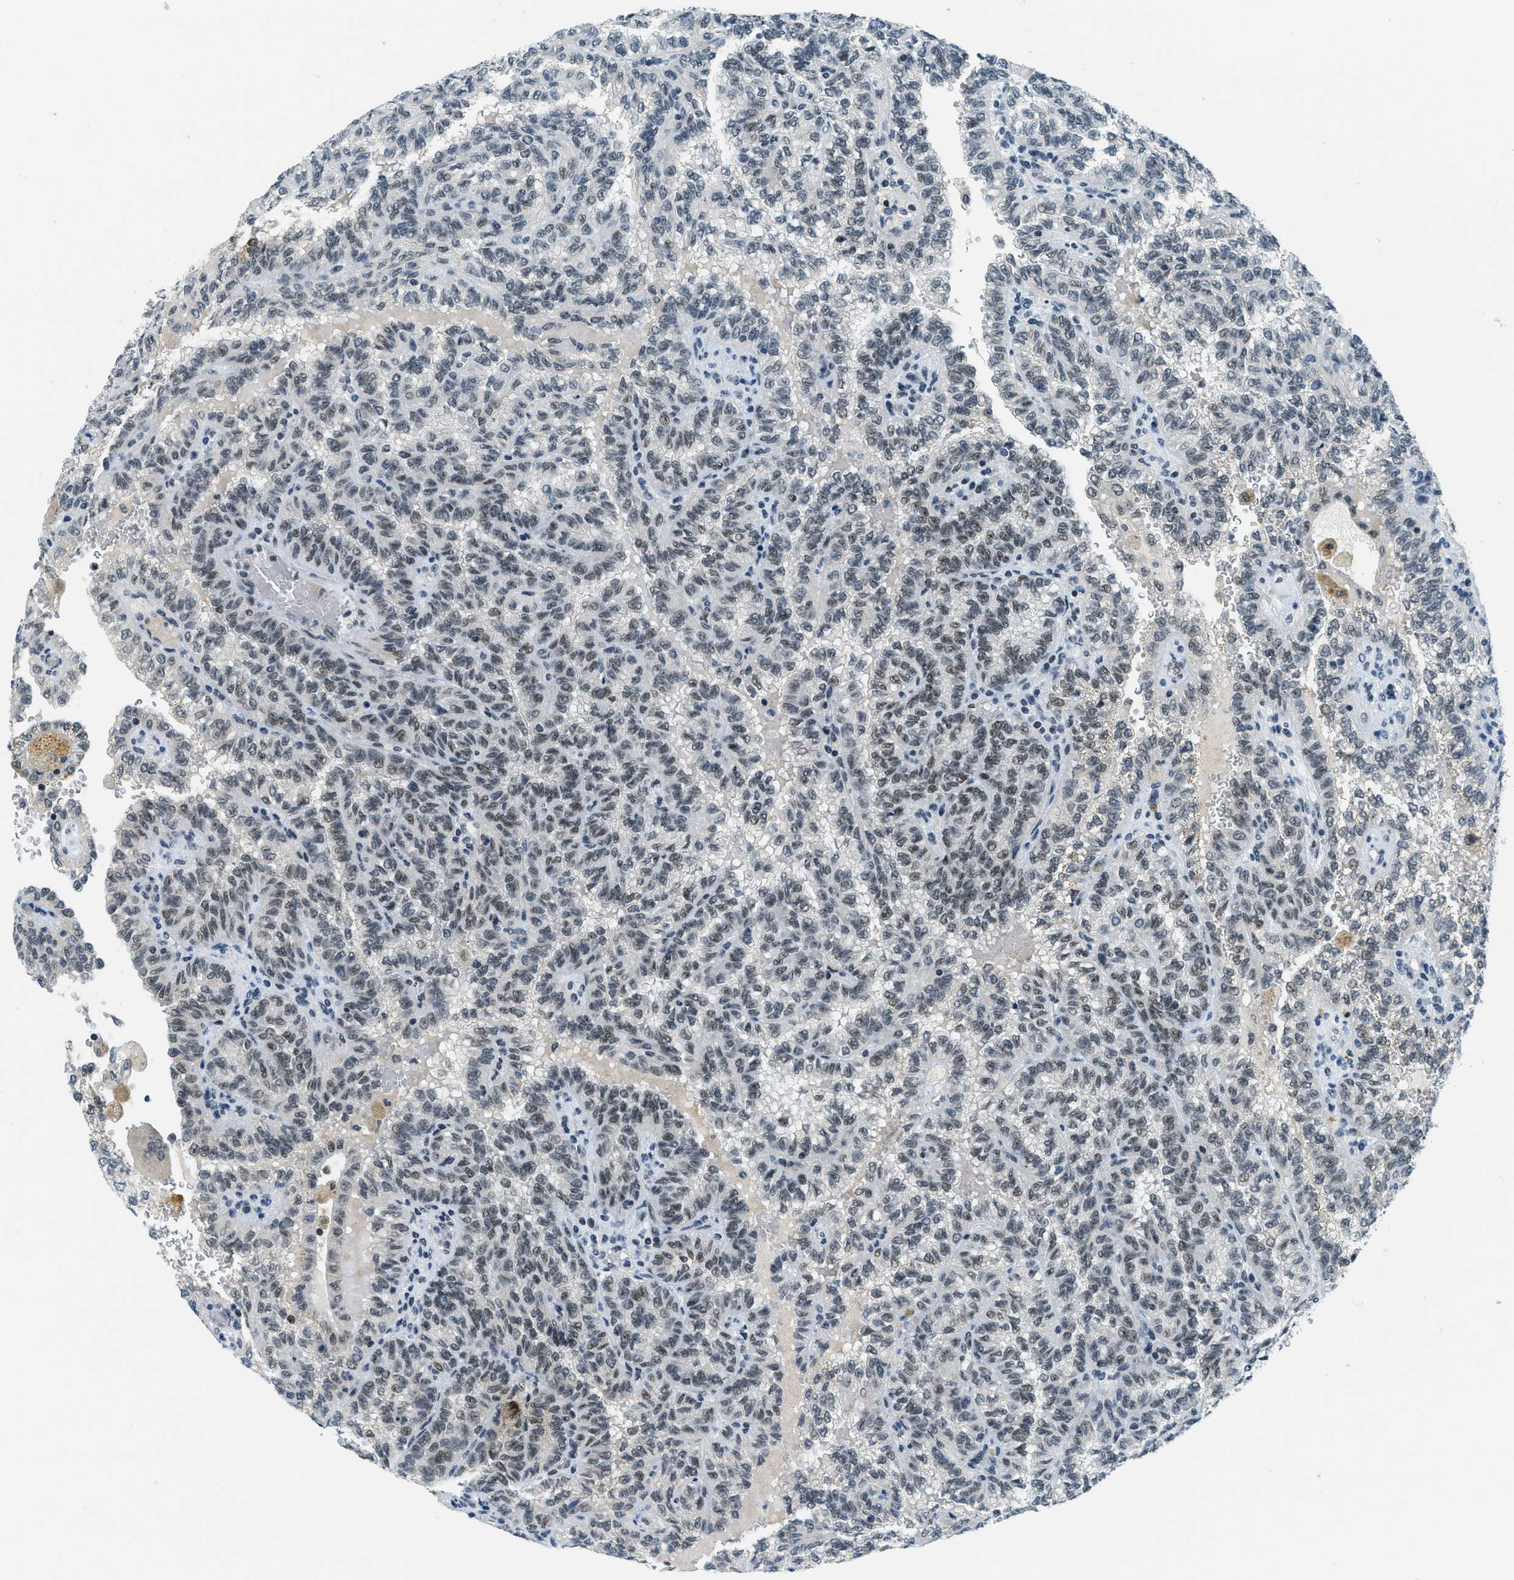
{"staining": {"intensity": "negative", "quantity": "none", "location": "none"}, "tissue": "renal cancer", "cell_type": "Tumor cells", "image_type": "cancer", "snomed": [{"axis": "morphology", "description": "Inflammation, NOS"}, {"axis": "morphology", "description": "Adenocarcinoma, NOS"}, {"axis": "topography", "description": "Kidney"}], "caption": "A histopathology image of human renal adenocarcinoma is negative for staining in tumor cells.", "gene": "KLF6", "patient": {"sex": "male", "age": 68}}